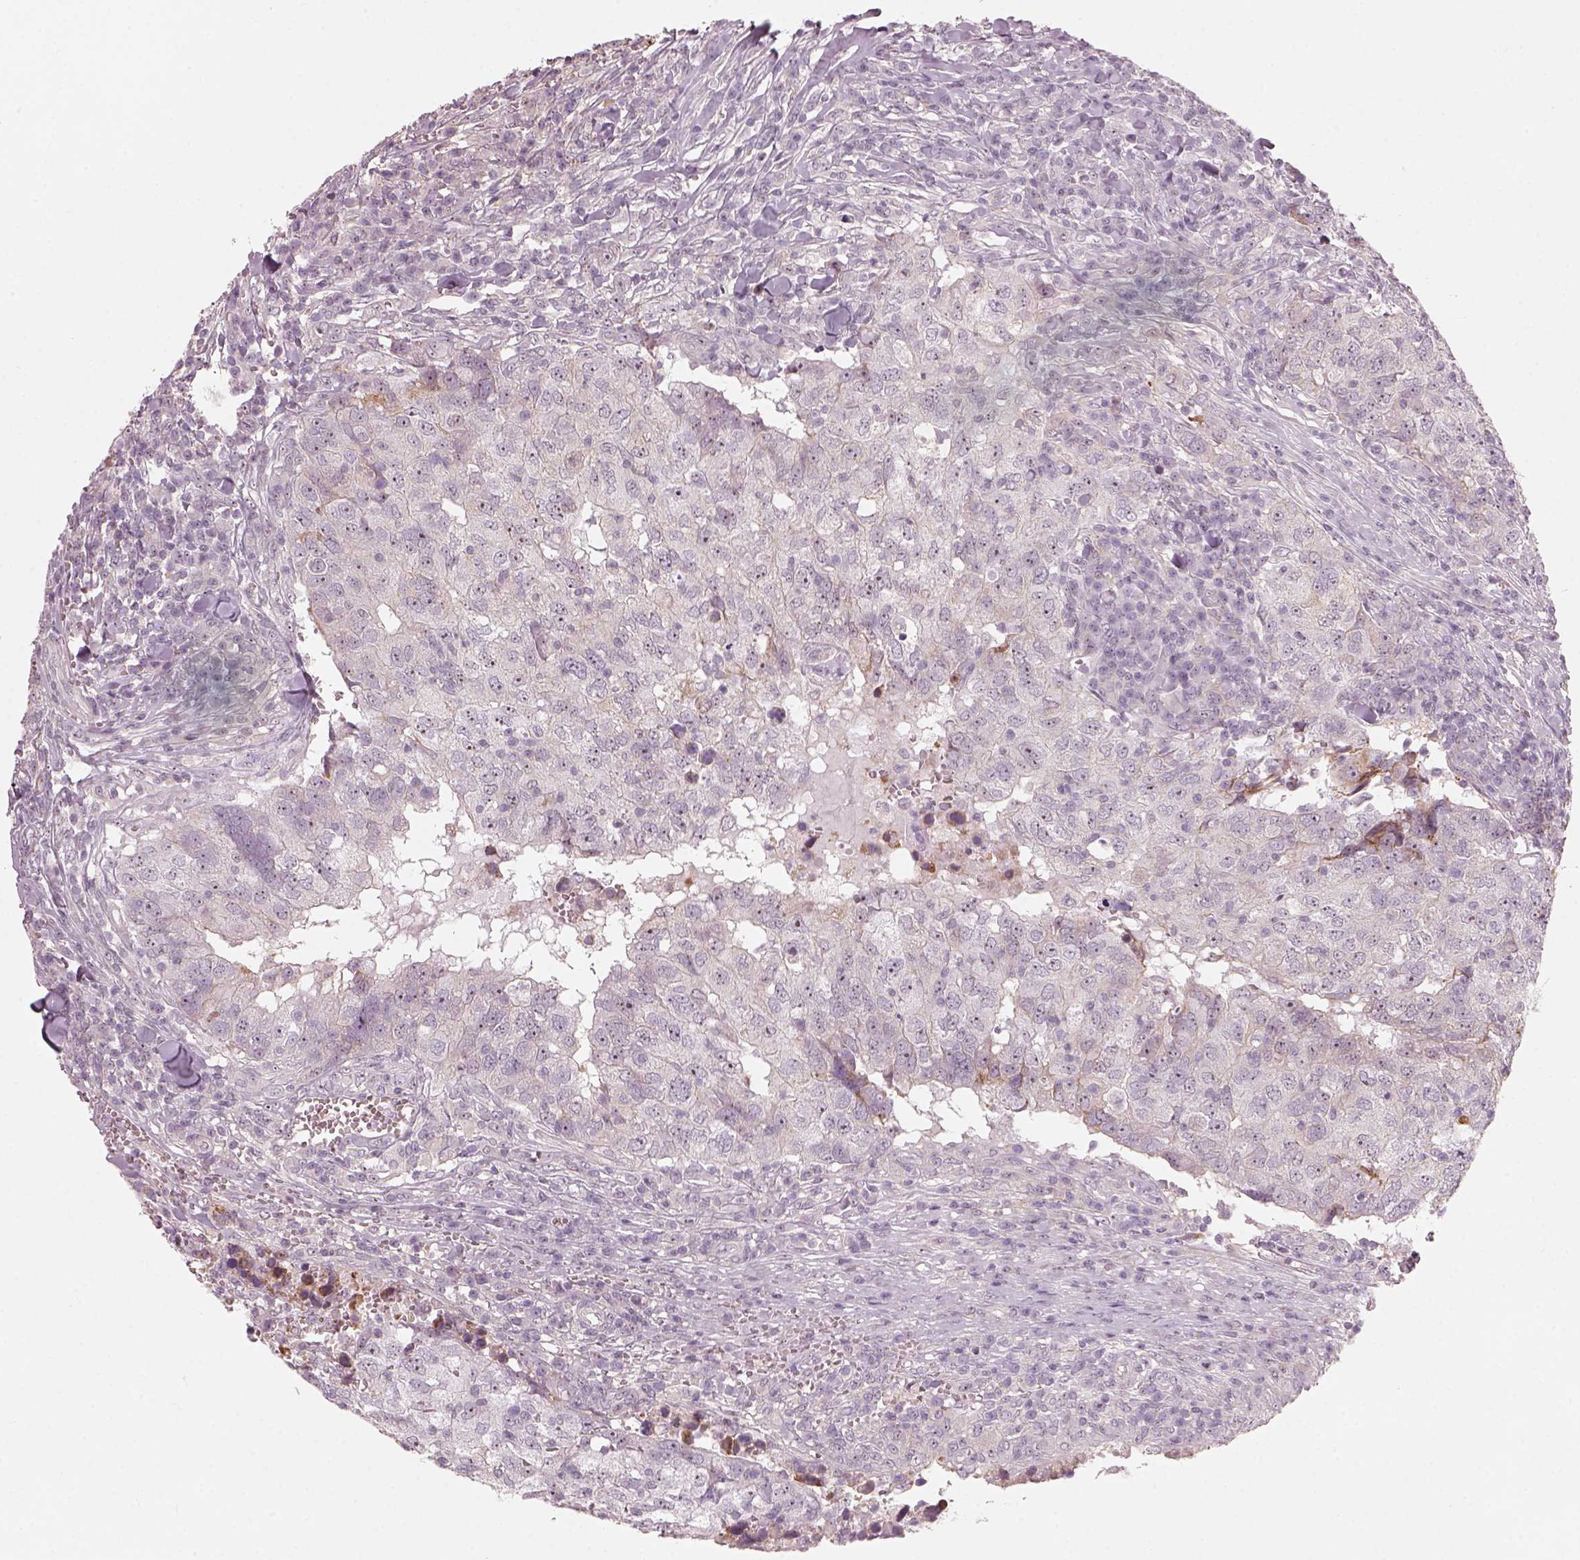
{"staining": {"intensity": "weak", "quantity": "<25%", "location": "nuclear"}, "tissue": "breast cancer", "cell_type": "Tumor cells", "image_type": "cancer", "snomed": [{"axis": "morphology", "description": "Duct carcinoma"}, {"axis": "topography", "description": "Breast"}], "caption": "Tumor cells show no significant expression in breast cancer. The staining is performed using DAB brown chromogen with nuclei counter-stained in using hematoxylin.", "gene": "CDS1", "patient": {"sex": "female", "age": 30}}